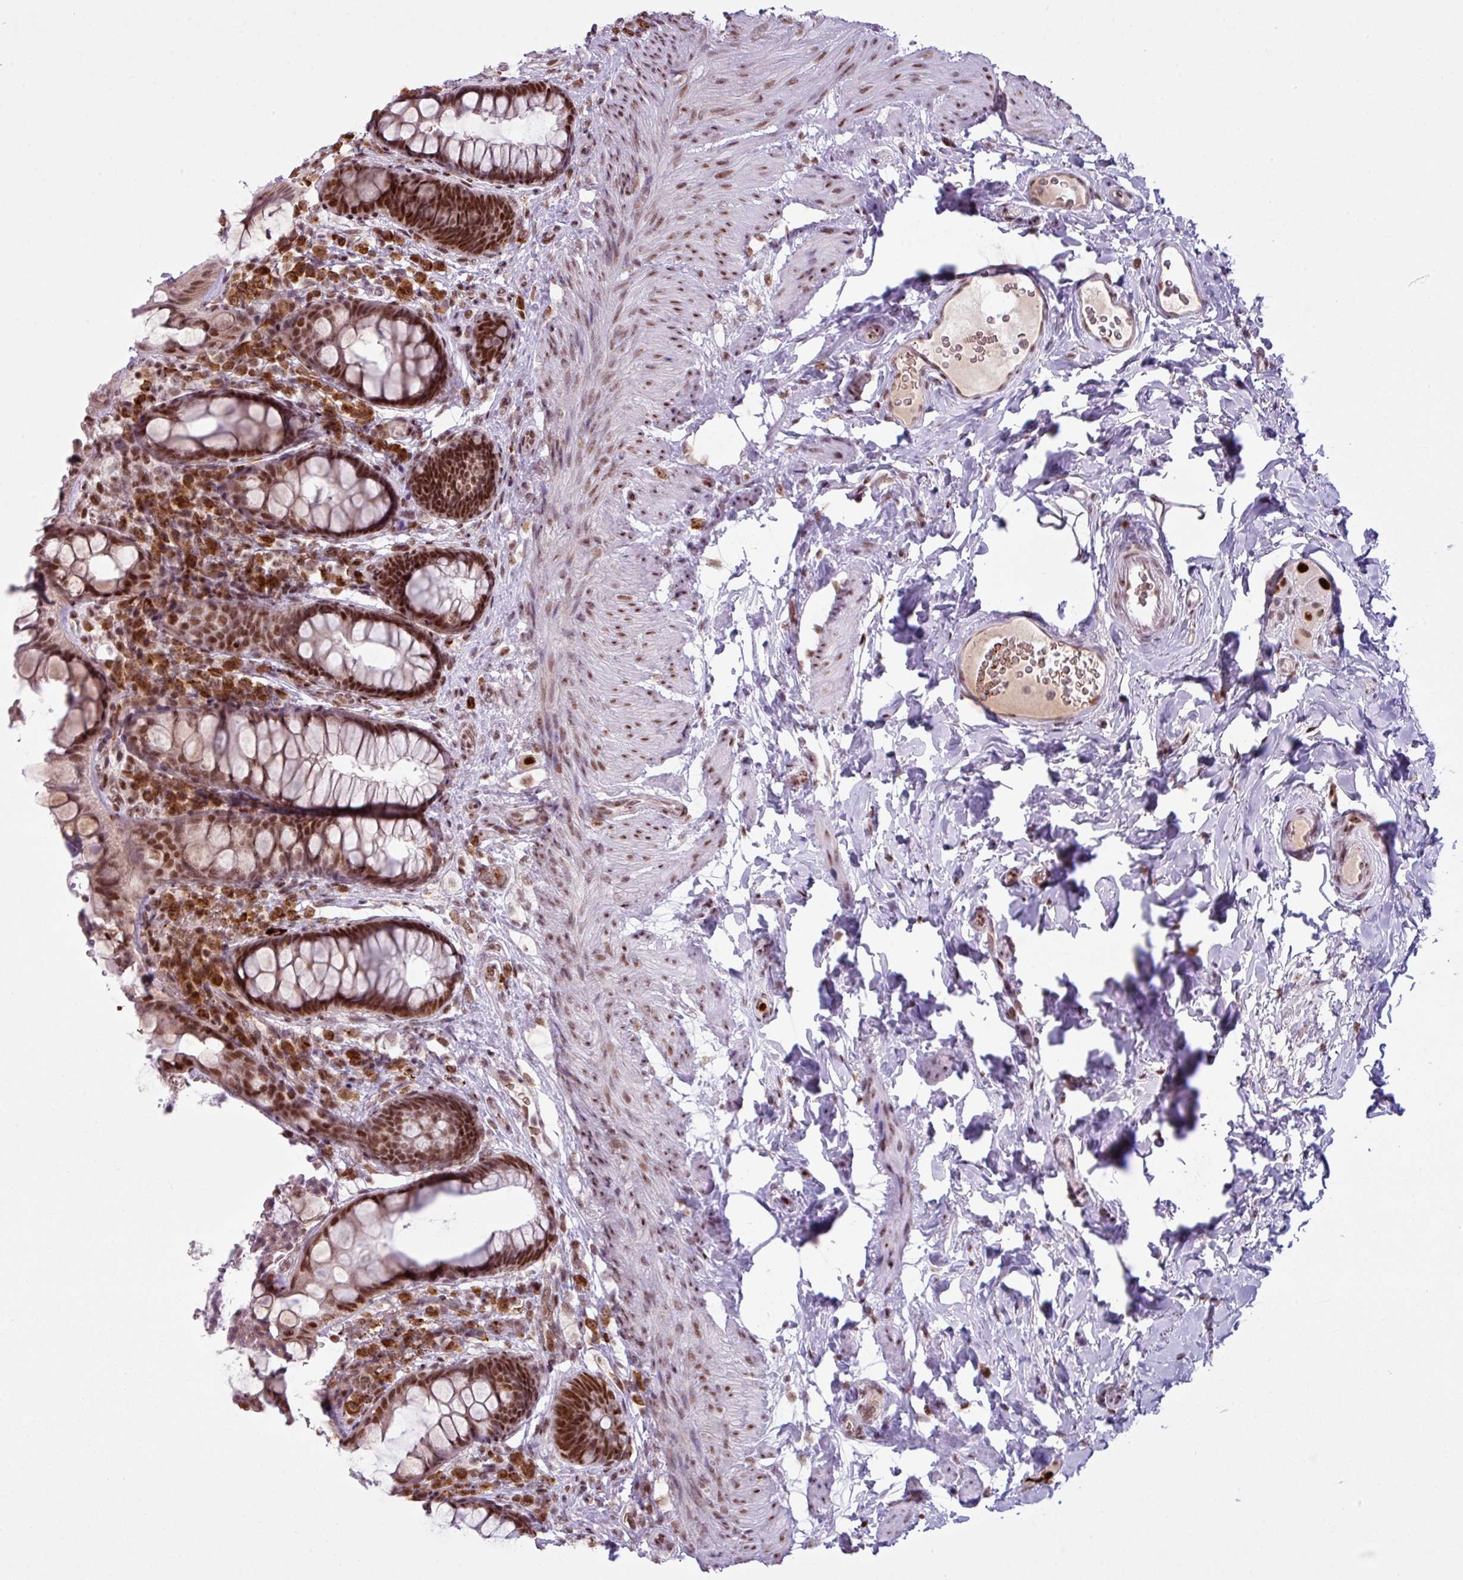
{"staining": {"intensity": "strong", "quantity": ">75%", "location": "nuclear"}, "tissue": "rectum", "cell_type": "Glandular cells", "image_type": "normal", "snomed": [{"axis": "morphology", "description": "Normal tissue, NOS"}, {"axis": "topography", "description": "Rectum"}, {"axis": "topography", "description": "Peripheral nerve tissue"}], "caption": "Rectum stained with a brown dye demonstrates strong nuclear positive staining in about >75% of glandular cells.", "gene": "PRDM5", "patient": {"sex": "female", "age": 69}}